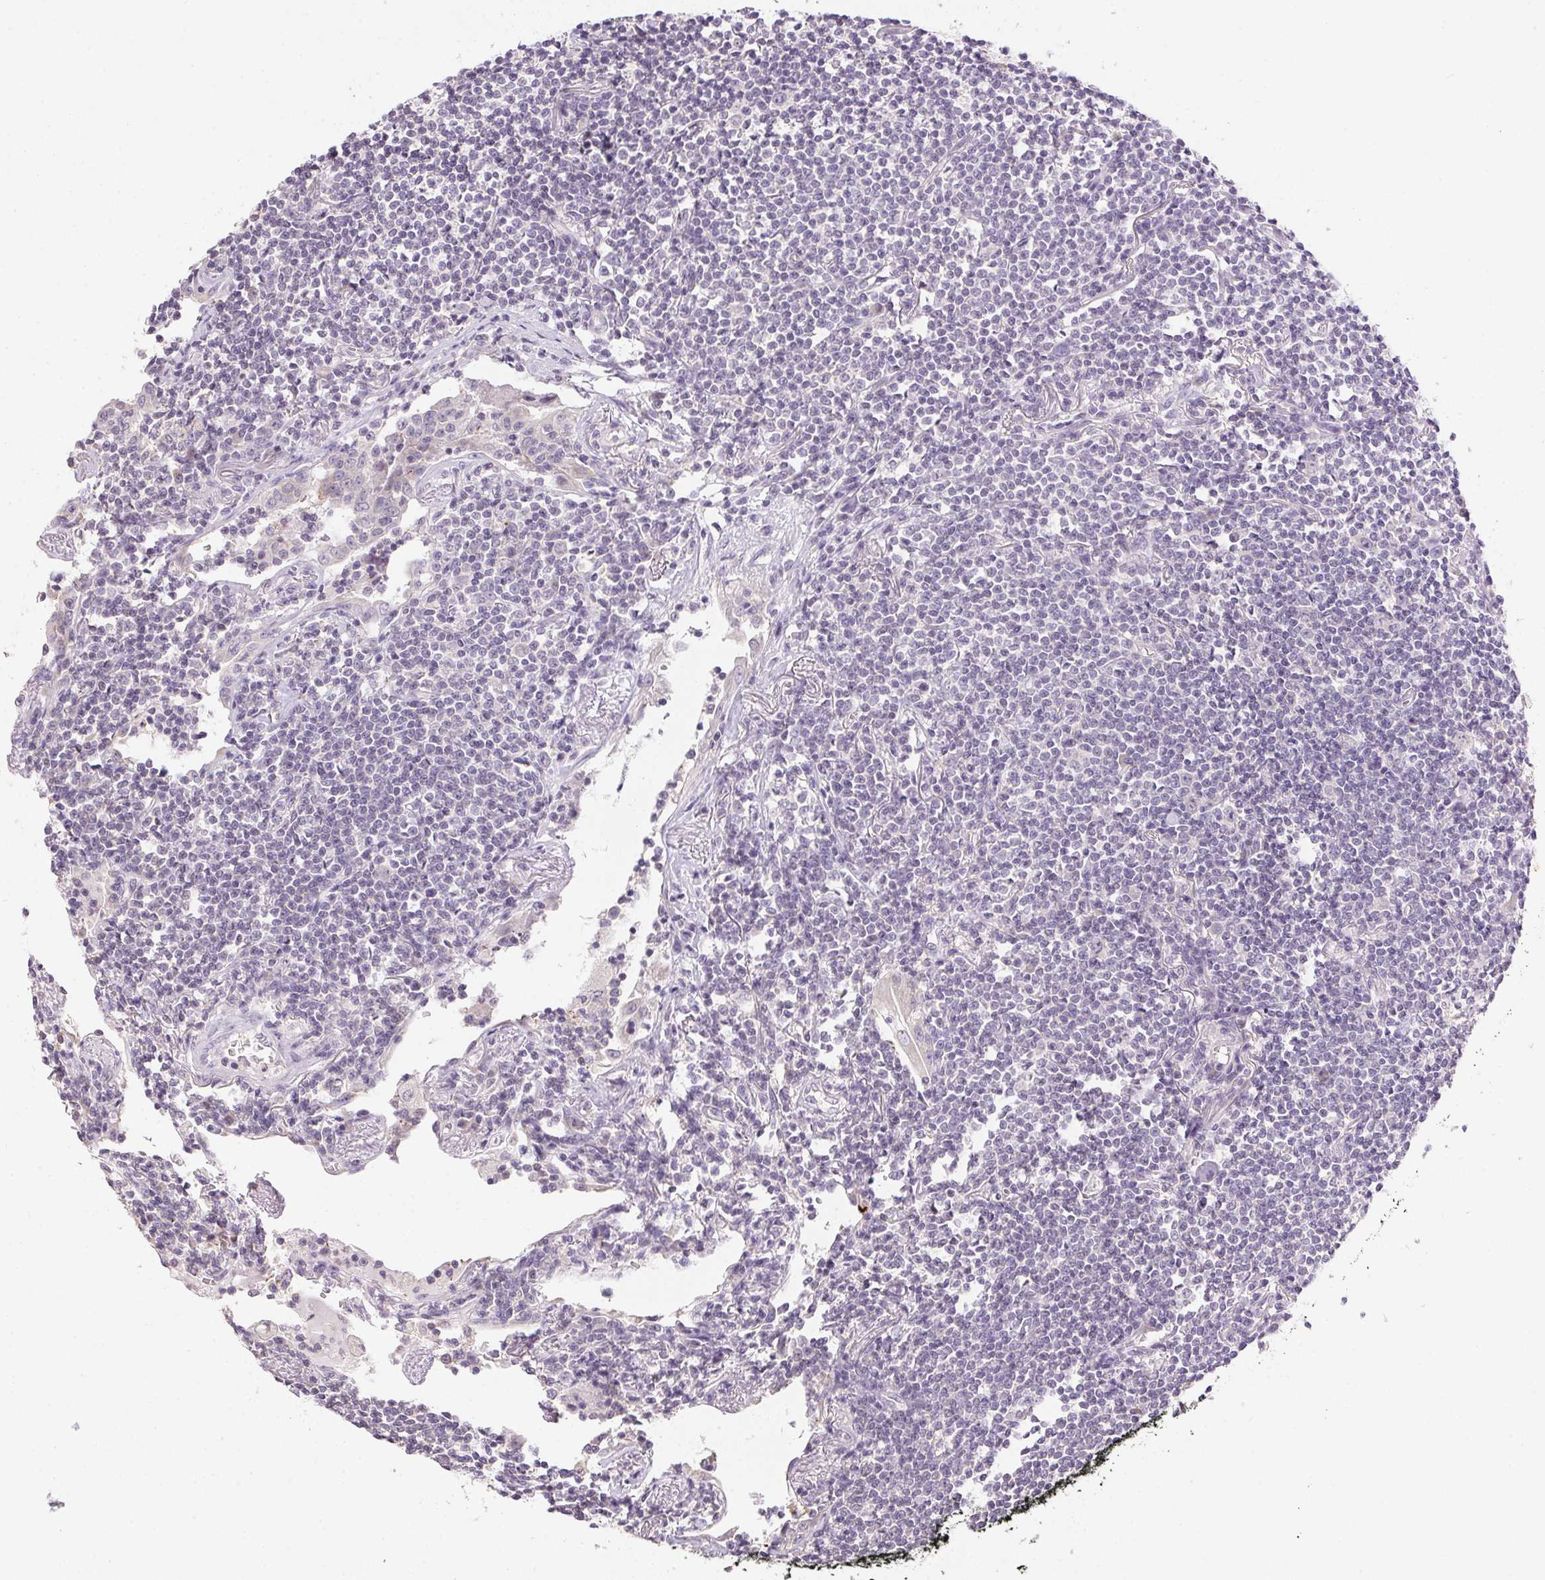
{"staining": {"intensity": "negative", "quantity": "none", "location": "none"}, "tissue": "lymphoma", "cell_type": "Tumor cells", "image_type": "cancer", "snomed": [{"axis": "morphology", "description": "Malignant lymphoma, non-Hodgkin's type, Low grade"}, {"axis": "topography", "description": "Lung"}], "caption": "IHC photomicrograph of lymphoma stained for a protein (brown), which demonstrates no positivity in tumor cells.", "gene": "SPACA9", "patient": {"sex": "female", "age": 71}}